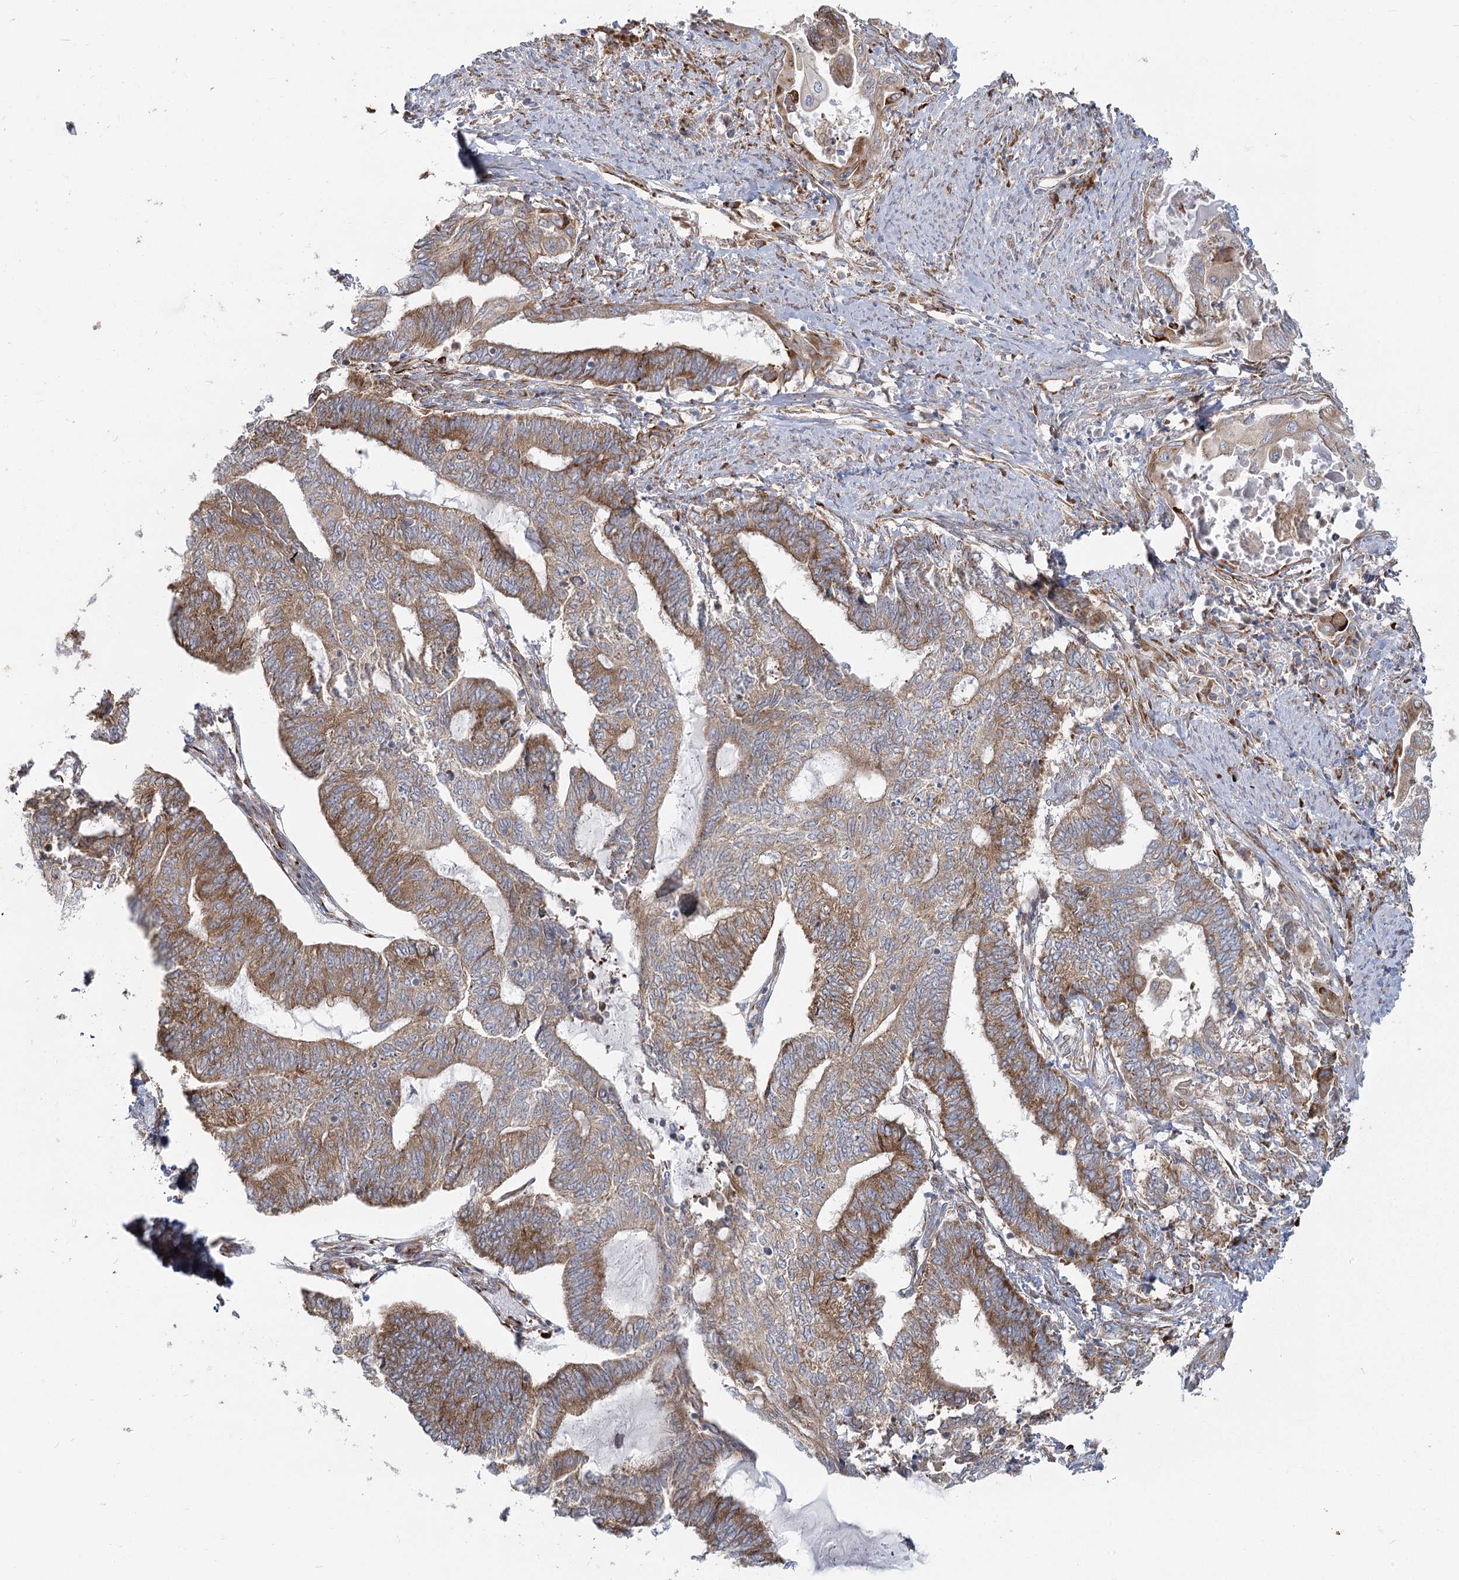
{"staining": {"intensity": "moderate", "quantity": ">75%", "location": "cytoplasmic/membranous"}, "tissue": "endometrial cancer", "cell_type": "Tumor cells", "image_type": "cancer", "snomed": [{"axis": "morphology", "description": "Adenocarcinoma, NOS"}, {"axis": "topography", "description": "Uterus"}, {"axis": "topography", "description": "Endometrium"}], "caption": "Immunohistochemistry histopathology image of human endometrial cancer stained for a protein (brown), which reveals medium levels of moderate cytoplasmic/membranous expression in approximately >75% of tumor cells.", "gene": "HARS2", "patient": {"sex": "female", "age": 70}}